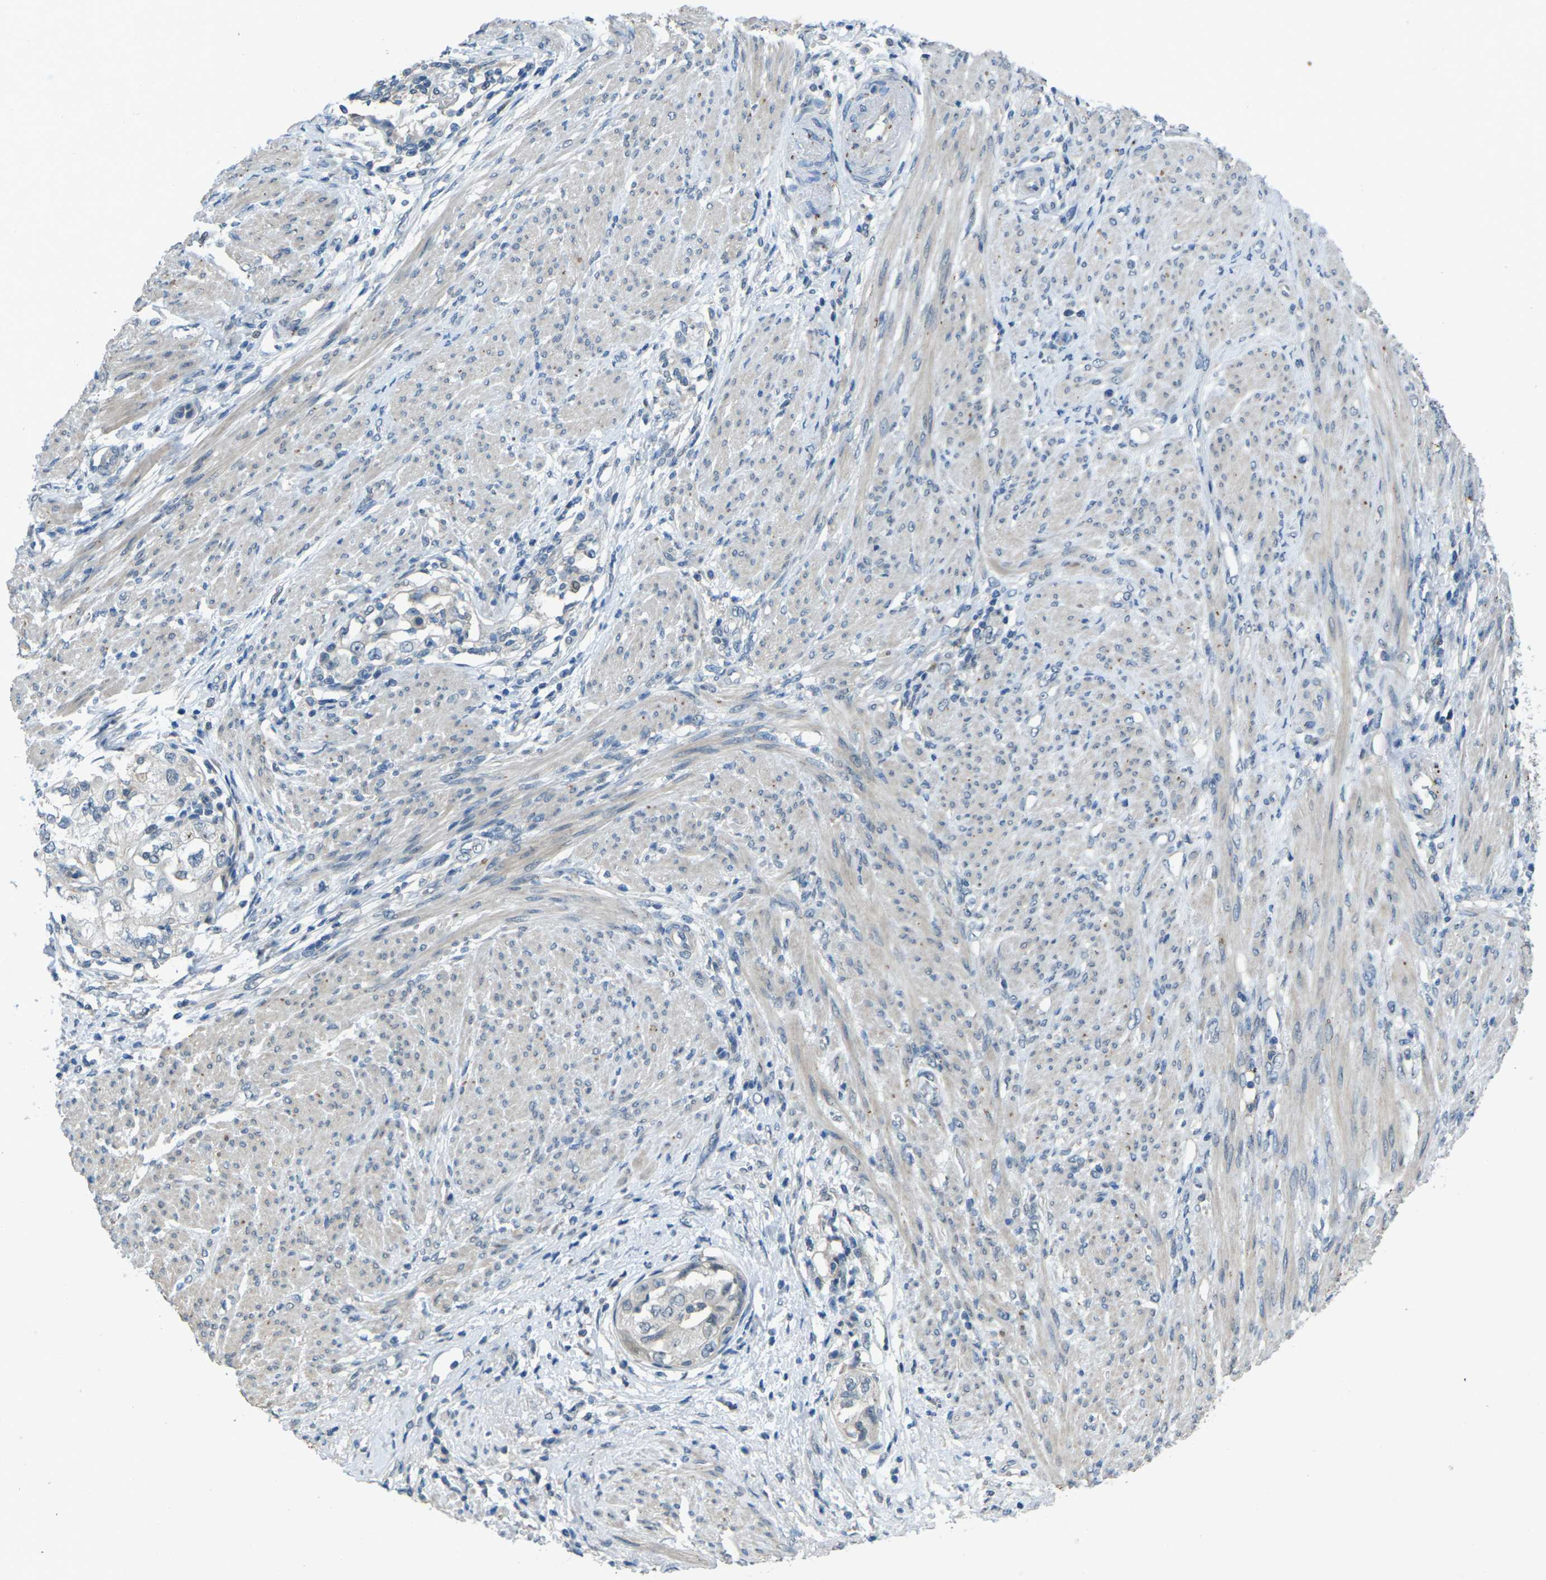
{"staining": {"intensity": "negative", "quantity": "none", "location": "none"}, "tissue": "endometrial cancer", "cell_type": "Tumor cells", "image_type": "cancer", "snomed": [{"axis": "morphology", "description": "Adenocarcinoma, NOS"}, {"axis": "topography", "description": "Endometrium"}], "caption": "A high-resolution micrograph shows IHC staining of endometrial cancer, which exhibits no significant positivity in tumor cells.", "gene": "SIGLEC14", "patient": {"sex": "female", "age": 85}}